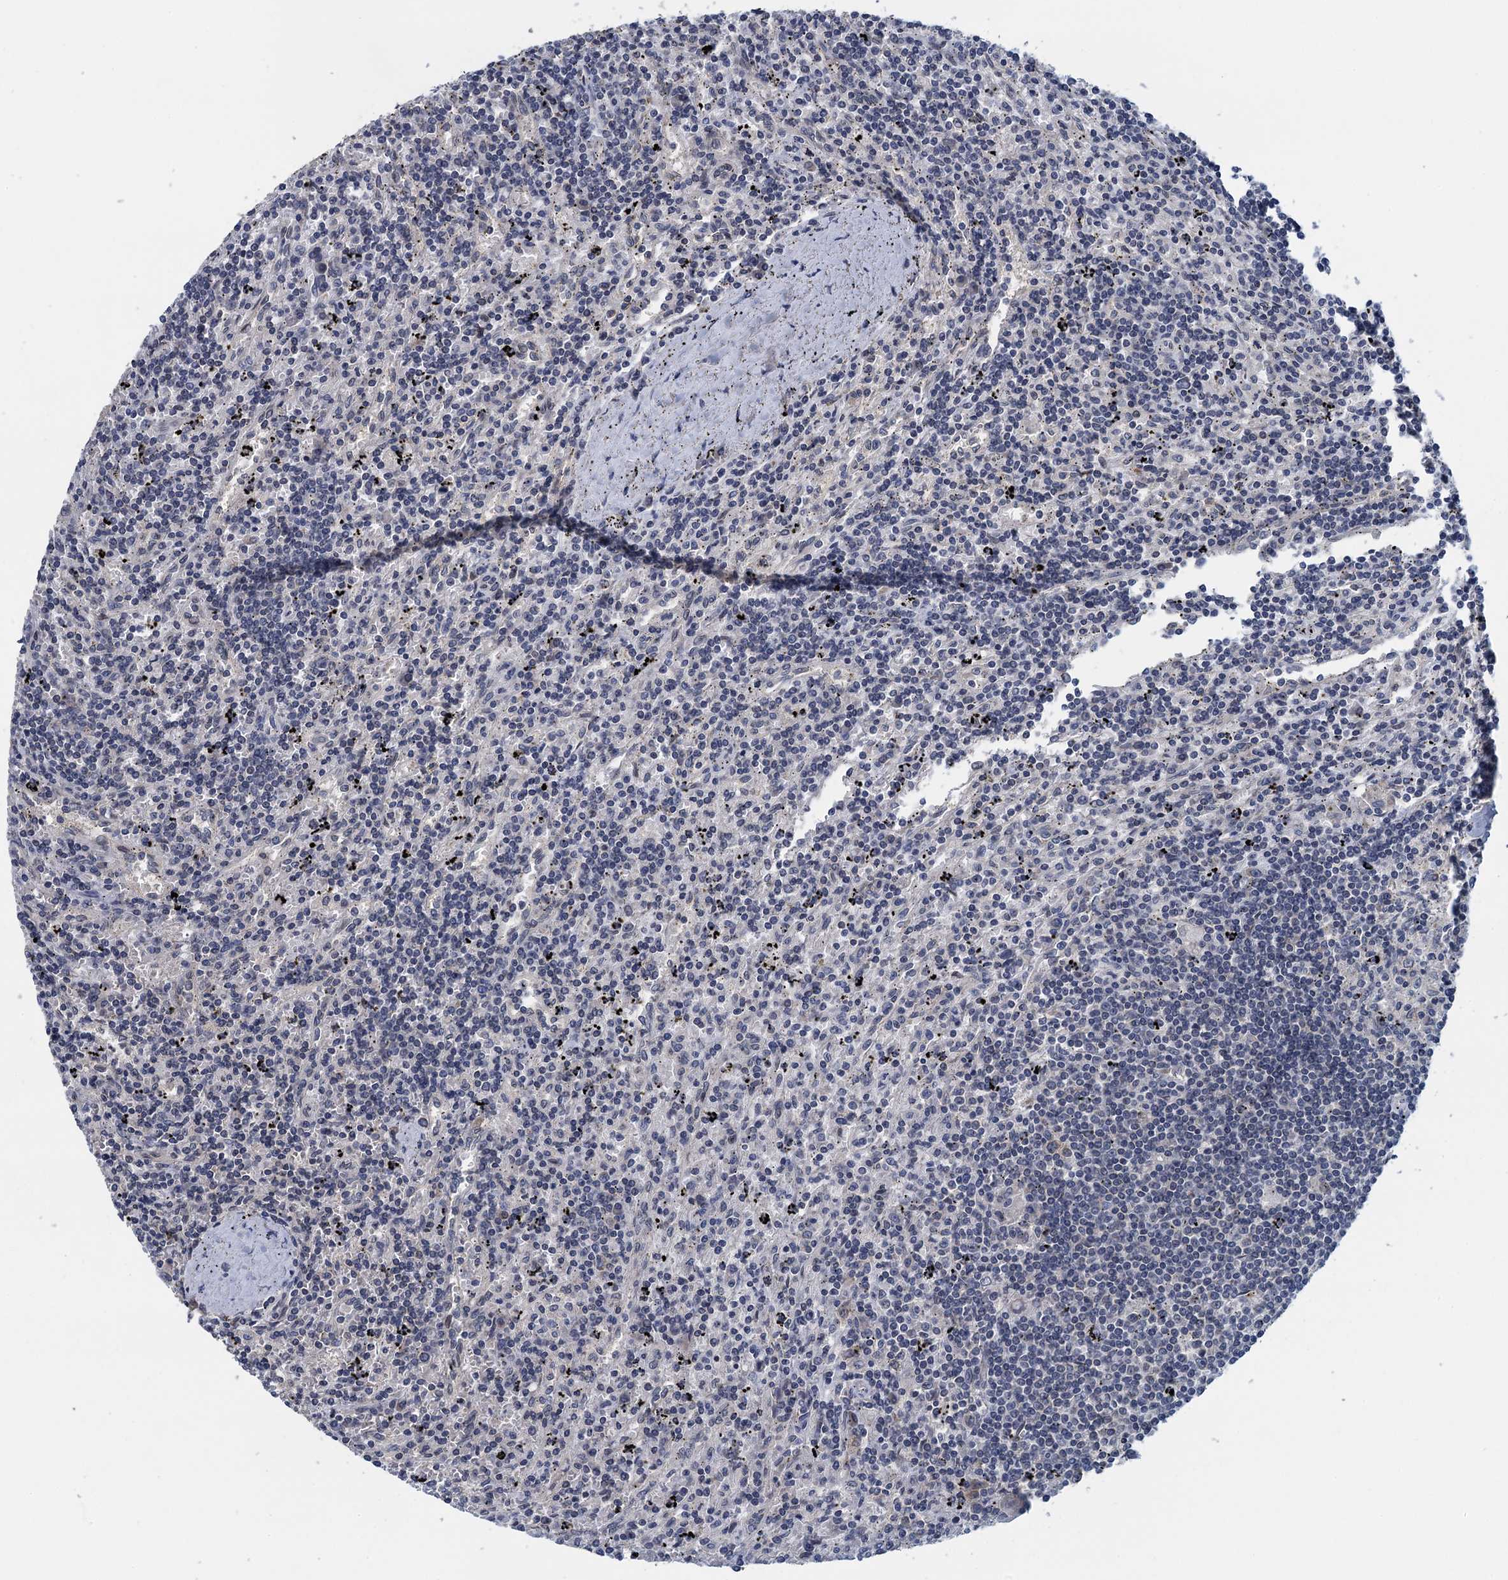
{"staining": {"intensity": "negative", "quantity": "none", "location": "none"}, "tissue": "lymphoma", "cell_type": "Tumor cells", "image_type": "cancer", "snomed": [{"axis": "morphology", "description": "Malignant lymphoma, non-Hodgkin's type, Low grade"}, {"axis": "topography", "description": "Spleen"}], "caption": "DAB immunohistochemical staining of human low-grade malignant lymphoma, non-Hodgkin's type demonstrates no significant staining in tumor cells.", "gene": "CTU2", "patient": {"sex": "male", "age": 76}}